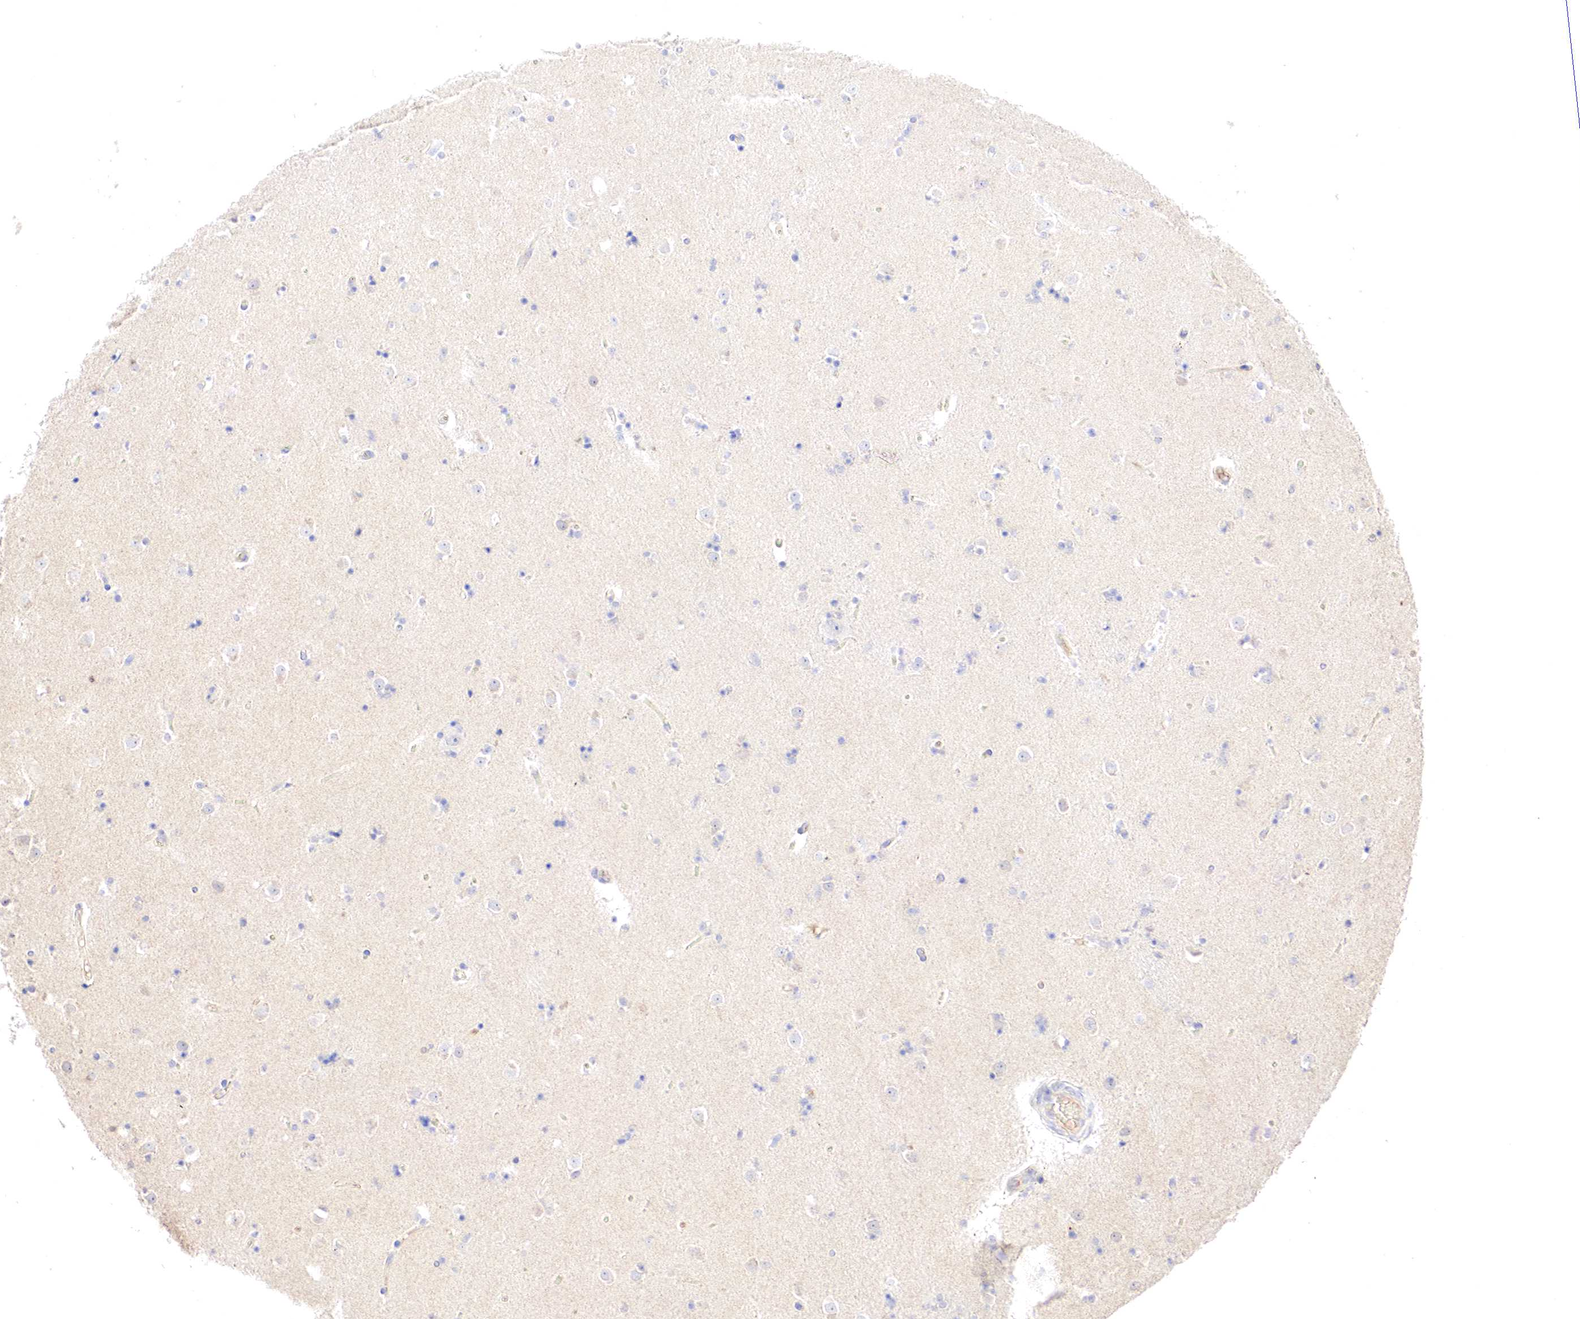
{"staining": {"intensity": "negative", "quantity": "none", "location": "none"}, "tissue": "caudate", "cell_type": "Glial cells", "image_type": "normal", "snomed": [{"axis": "morphology", "description": "Normal tissue, NOS"}, {"axis": "topography", "description": "Lateral ventricle wall"}], "caption": "Histopathology image shows no significant protein positivity in glial cells of normal caudate. Nuclei are stained in blue.", "gene": "GATA1", "patient": {"sex": "female", "age": 54}}